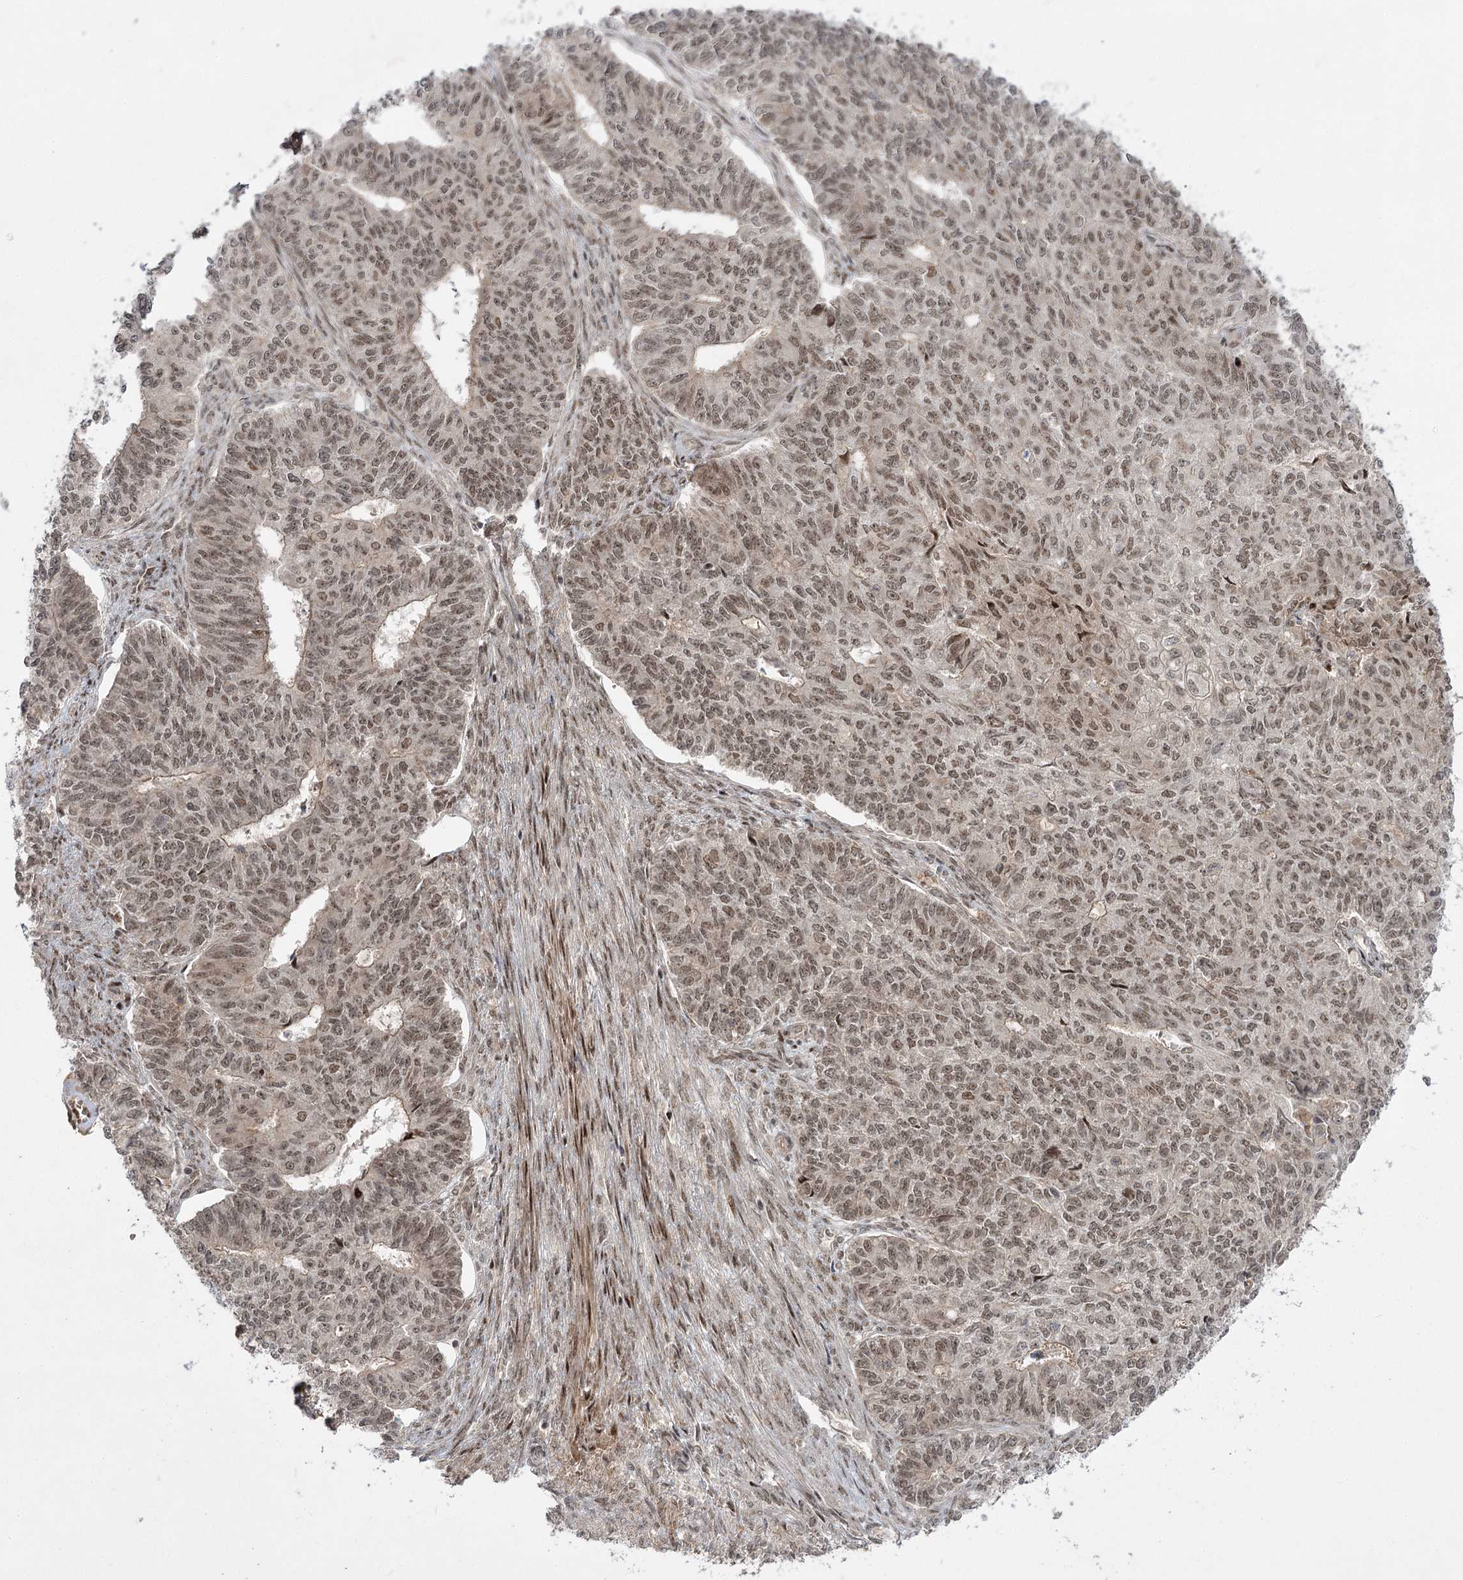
{"staining": {"intensity": "moderate", "quantity": ">75%", "location": "nuclear"}, "tissue": "endometrial cancer", "cell_type": "Tumor cells", "image_type": "cancer", "snomed": [{"axis": "morphology", "description": "Adenocarcinoma, NOS"}, {"axis": "topography", "description": "Endometrium"}], "caption": "This is an image of immunohistochemistry staining of adenocarcinoma (endometrial), which shows moderate expression in the nuclear of tumor cells.", "gene": "HELQ", "patient": {"sex": "female", "age": 32}}